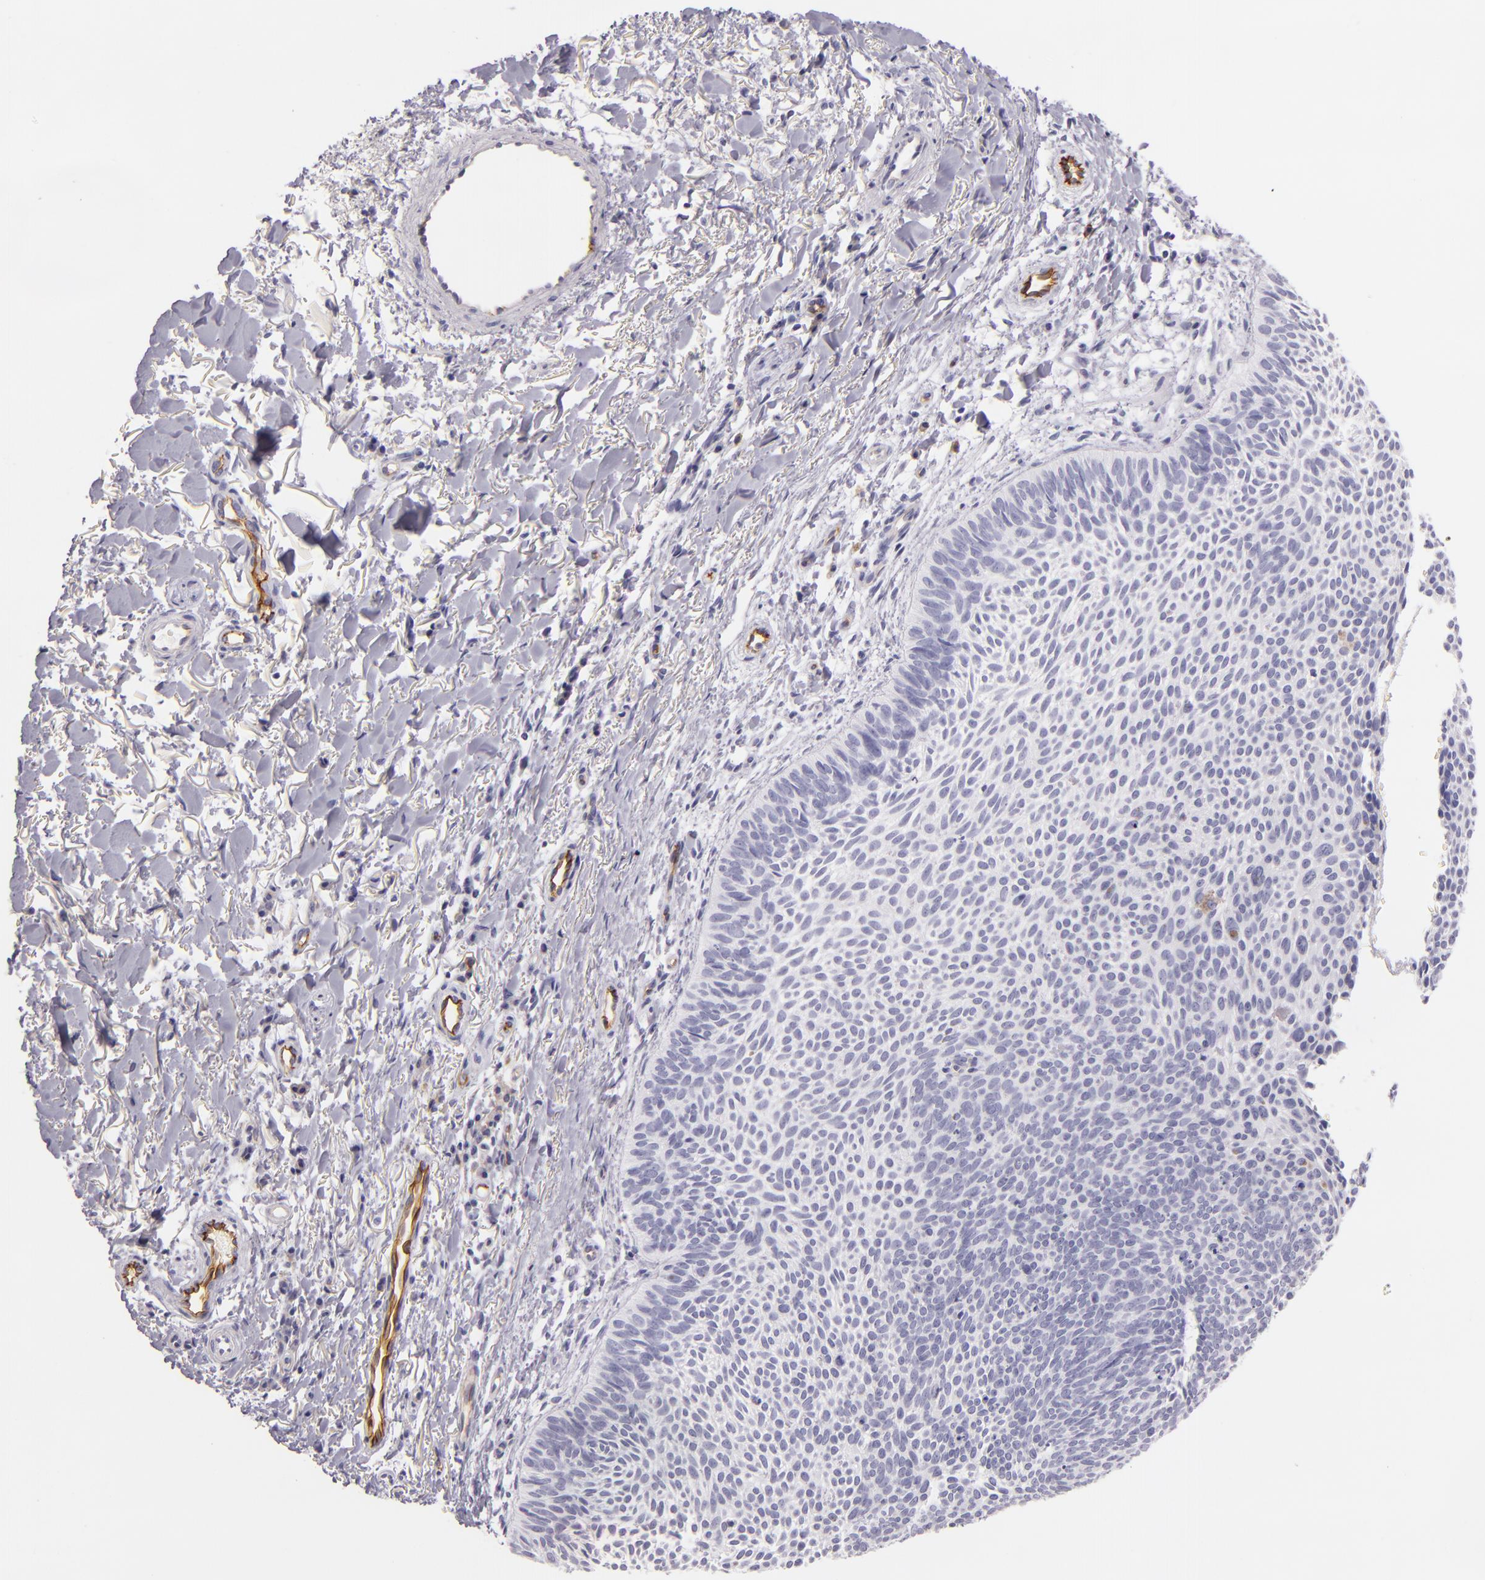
{"staining": {"intensity": "negative", "quantity": "none", "location": "none"}, "tissue": "skin cancer", "cell_type": "Tumor cells", "image_type": "cancer", "snomed": [{"axis": "morphology", "description": "Basal cell carcinoma"}, {"axis": "topography", "description": "Skin"}], "caption": "A micrograph of human skin cancer (basal cell carcinoma) is negative for staining in tumor cells. Brightfield microscopy of IHC stained with DAB (brown) and hematoxylin (blue), captured at high magnification.", "gene": "ICAM1", "patient": {"sex": "male", "age": 84}}